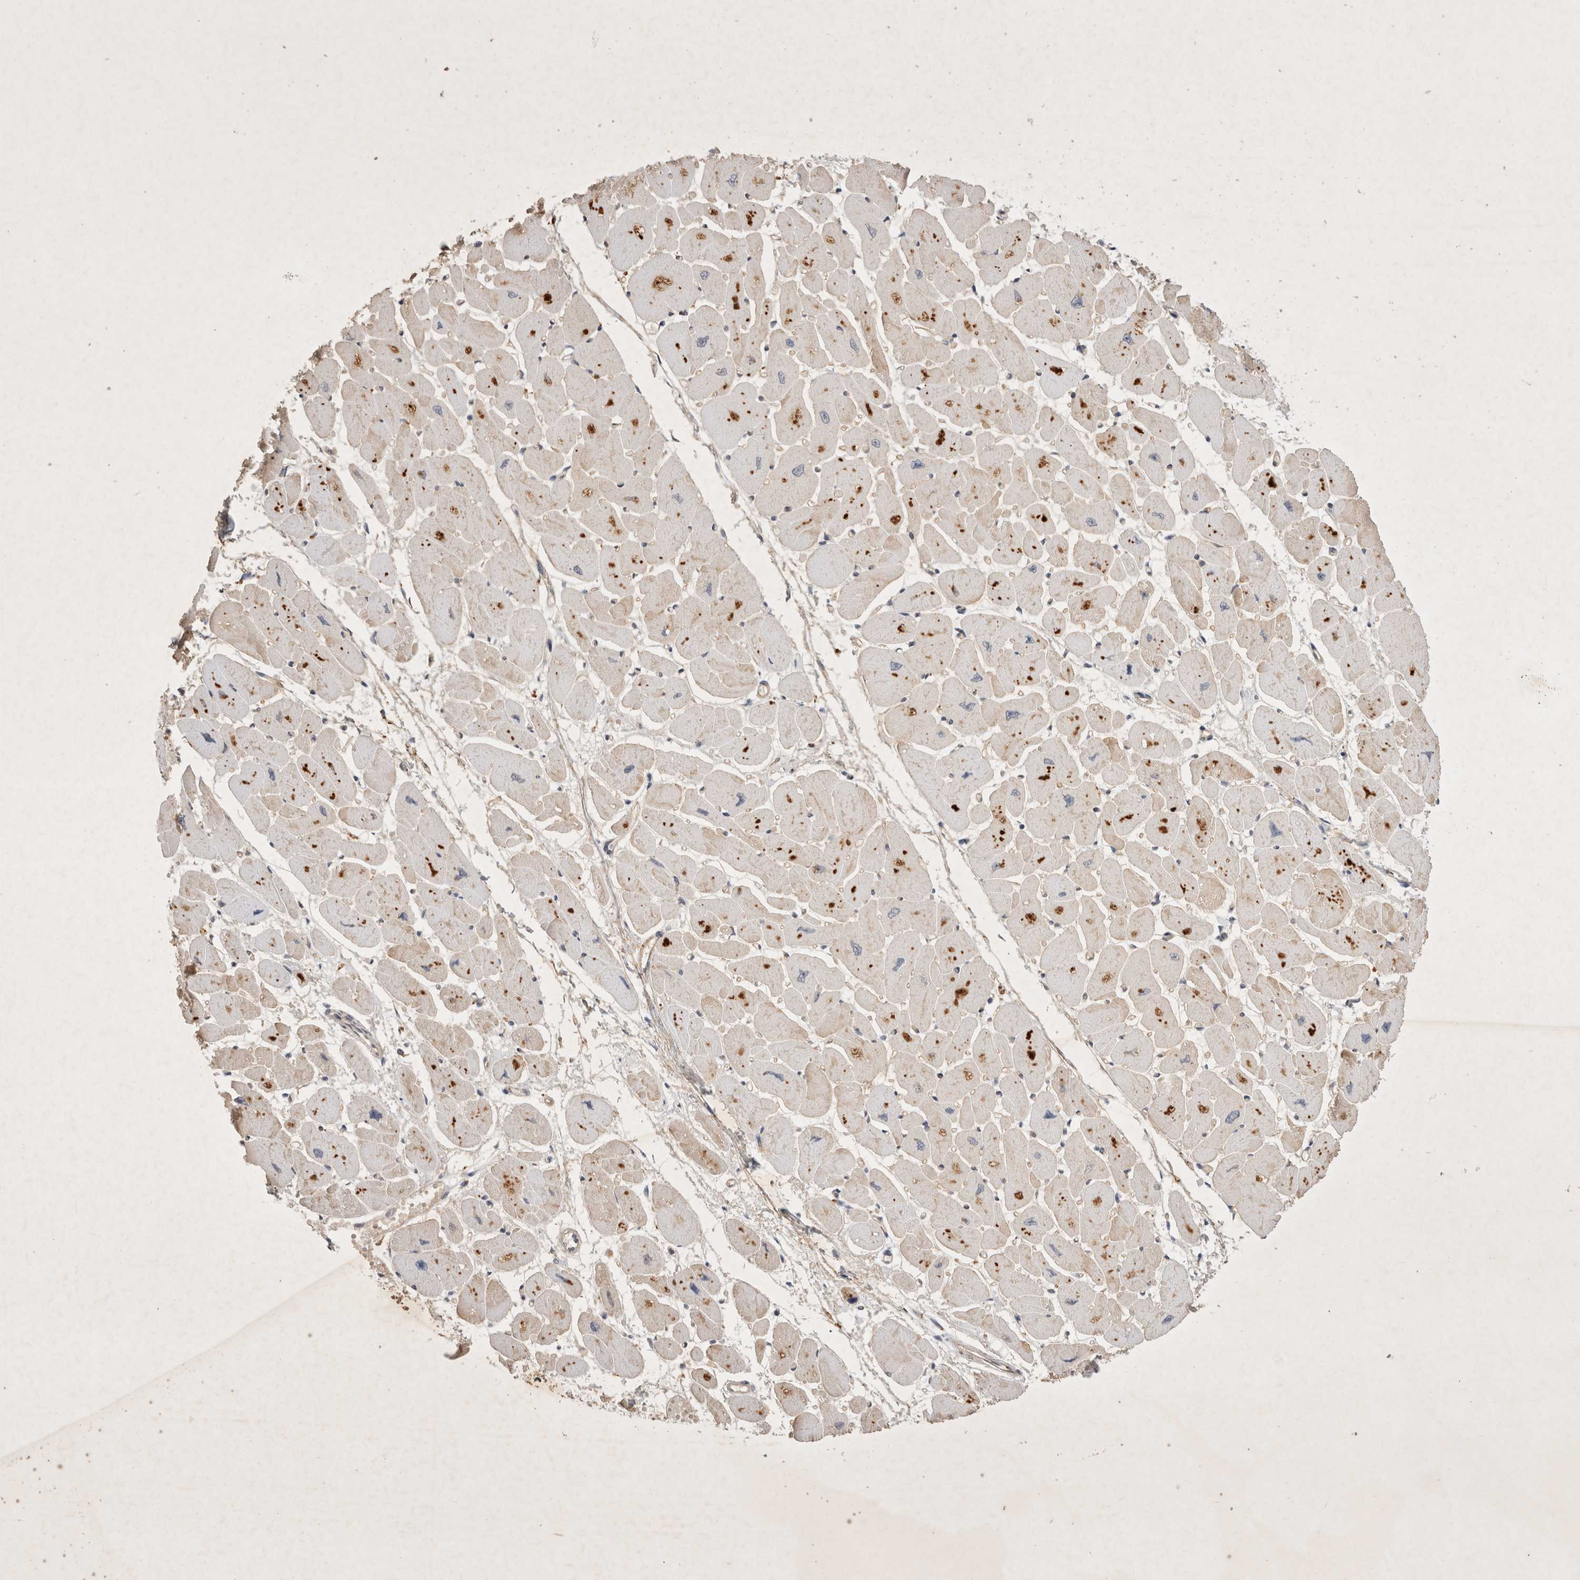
{"staining": {"intensity": "moderate", "quantity": "25%-75%", "location": "cytoplasmic/membranous"}, "tissue": "heart muscle", "cell_type": "Cardiomyocytes", "image_type": "normal", "snomed": [{"axis": "morphology", "description": "Normal tissue, NOS"}, {"axis": "topography", "description": "Heart"}], "caption": "The immunohistochemical stain labels moderate cytoplasmic/membranous staining in cardiomyocytes of benign heart muscle.", "gene": "YES1", "patient": {"sex": "female", "age": 54}}